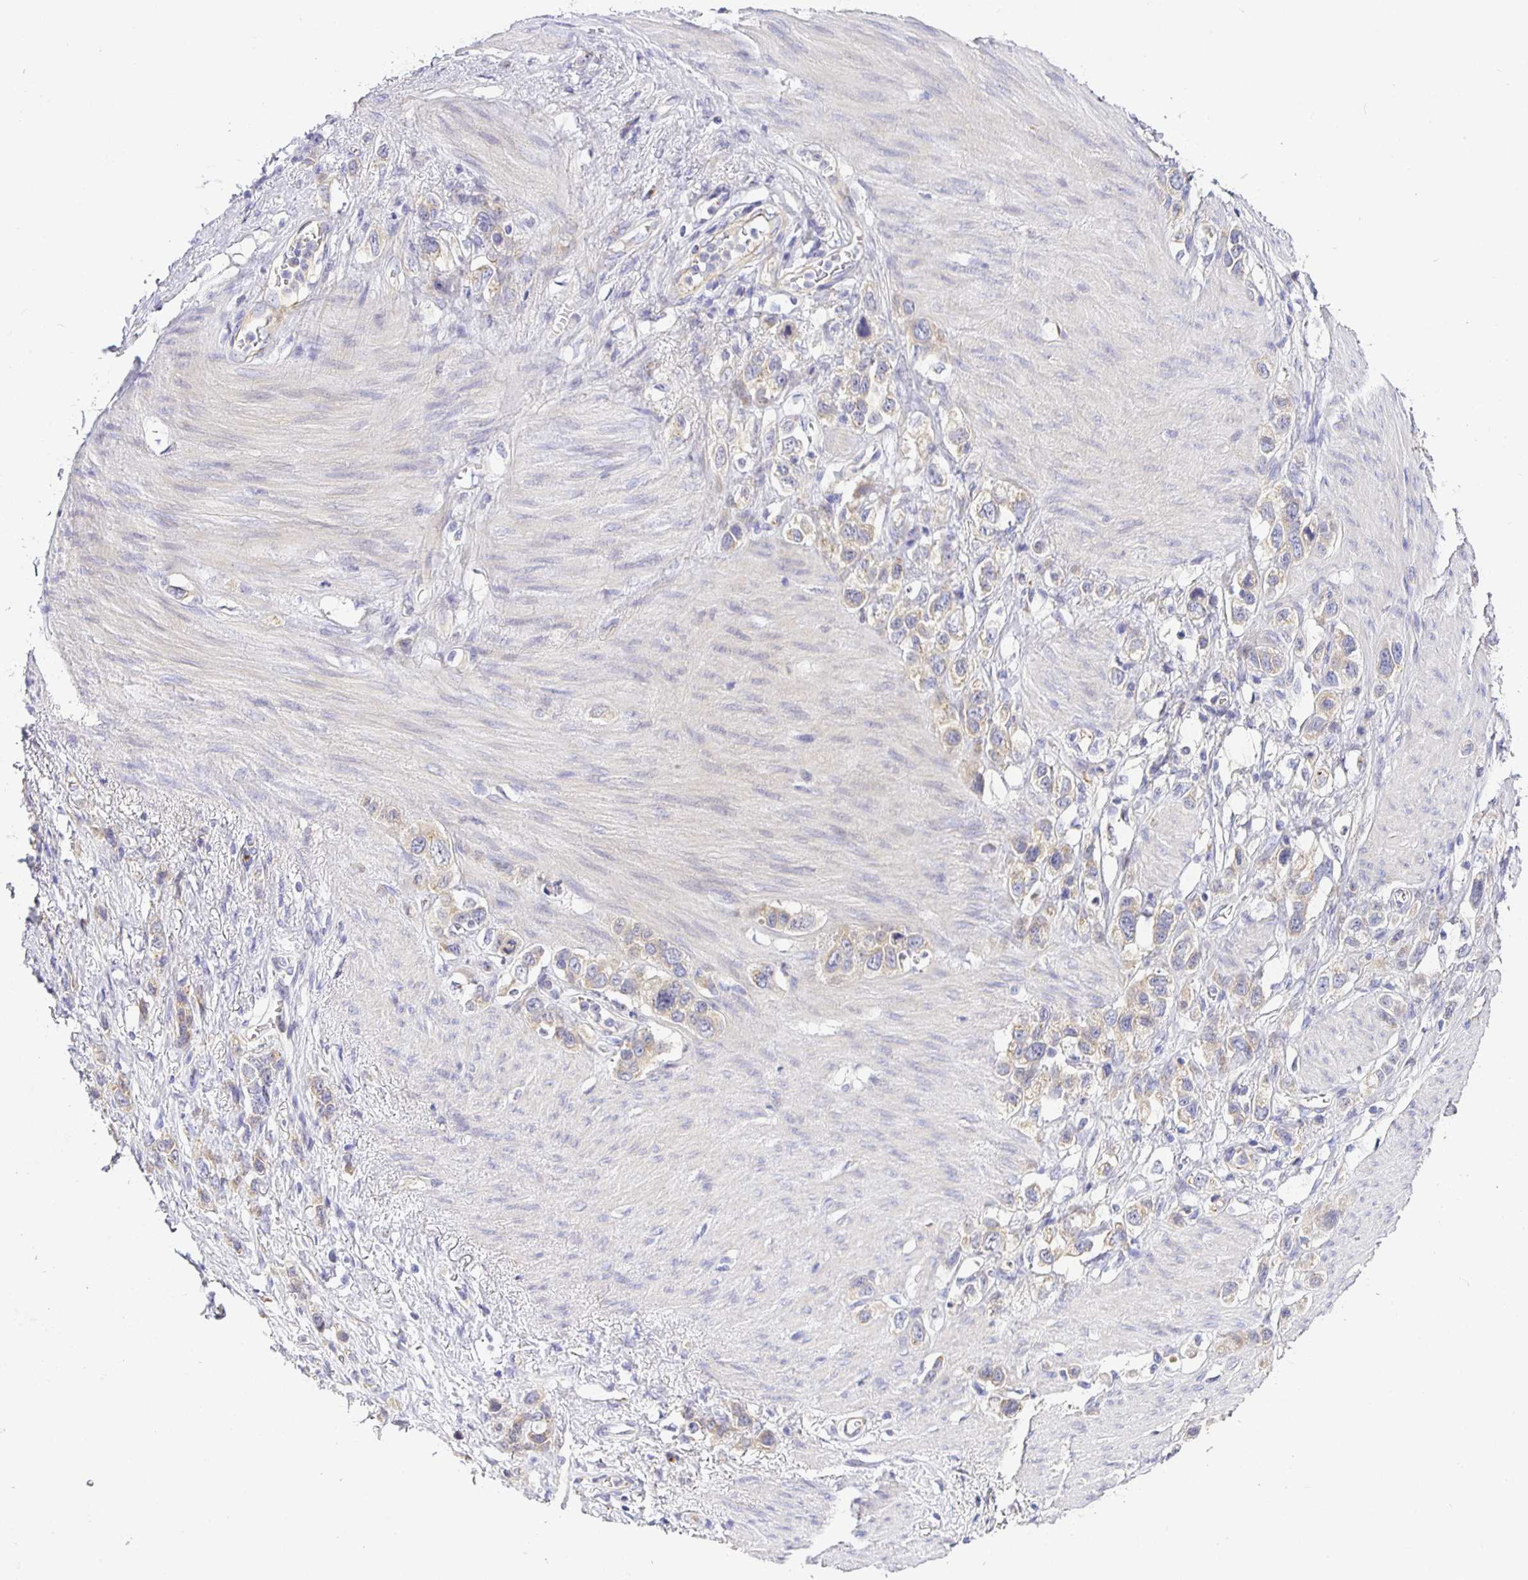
{"staining": {"intensity": "weak", "quantity": "25%-75%", "location": "cytoplasmic/membranous"}, "tissue": "stomach cancer", "cell_type": "Tumor cells", "image_type": "cancer", "snomed": [{"axis": "morphology", "description": "Adenocarcinoma, NOS"}, {"axis": "topography", "description": "Stomach"}], "caption": "Human adenocarcinoma (stomach) stained with a protein marker demonstrates weak staining in tumor cells.", "gene": "OPALIN", "patient": {"sex": "female", "age": 65}}